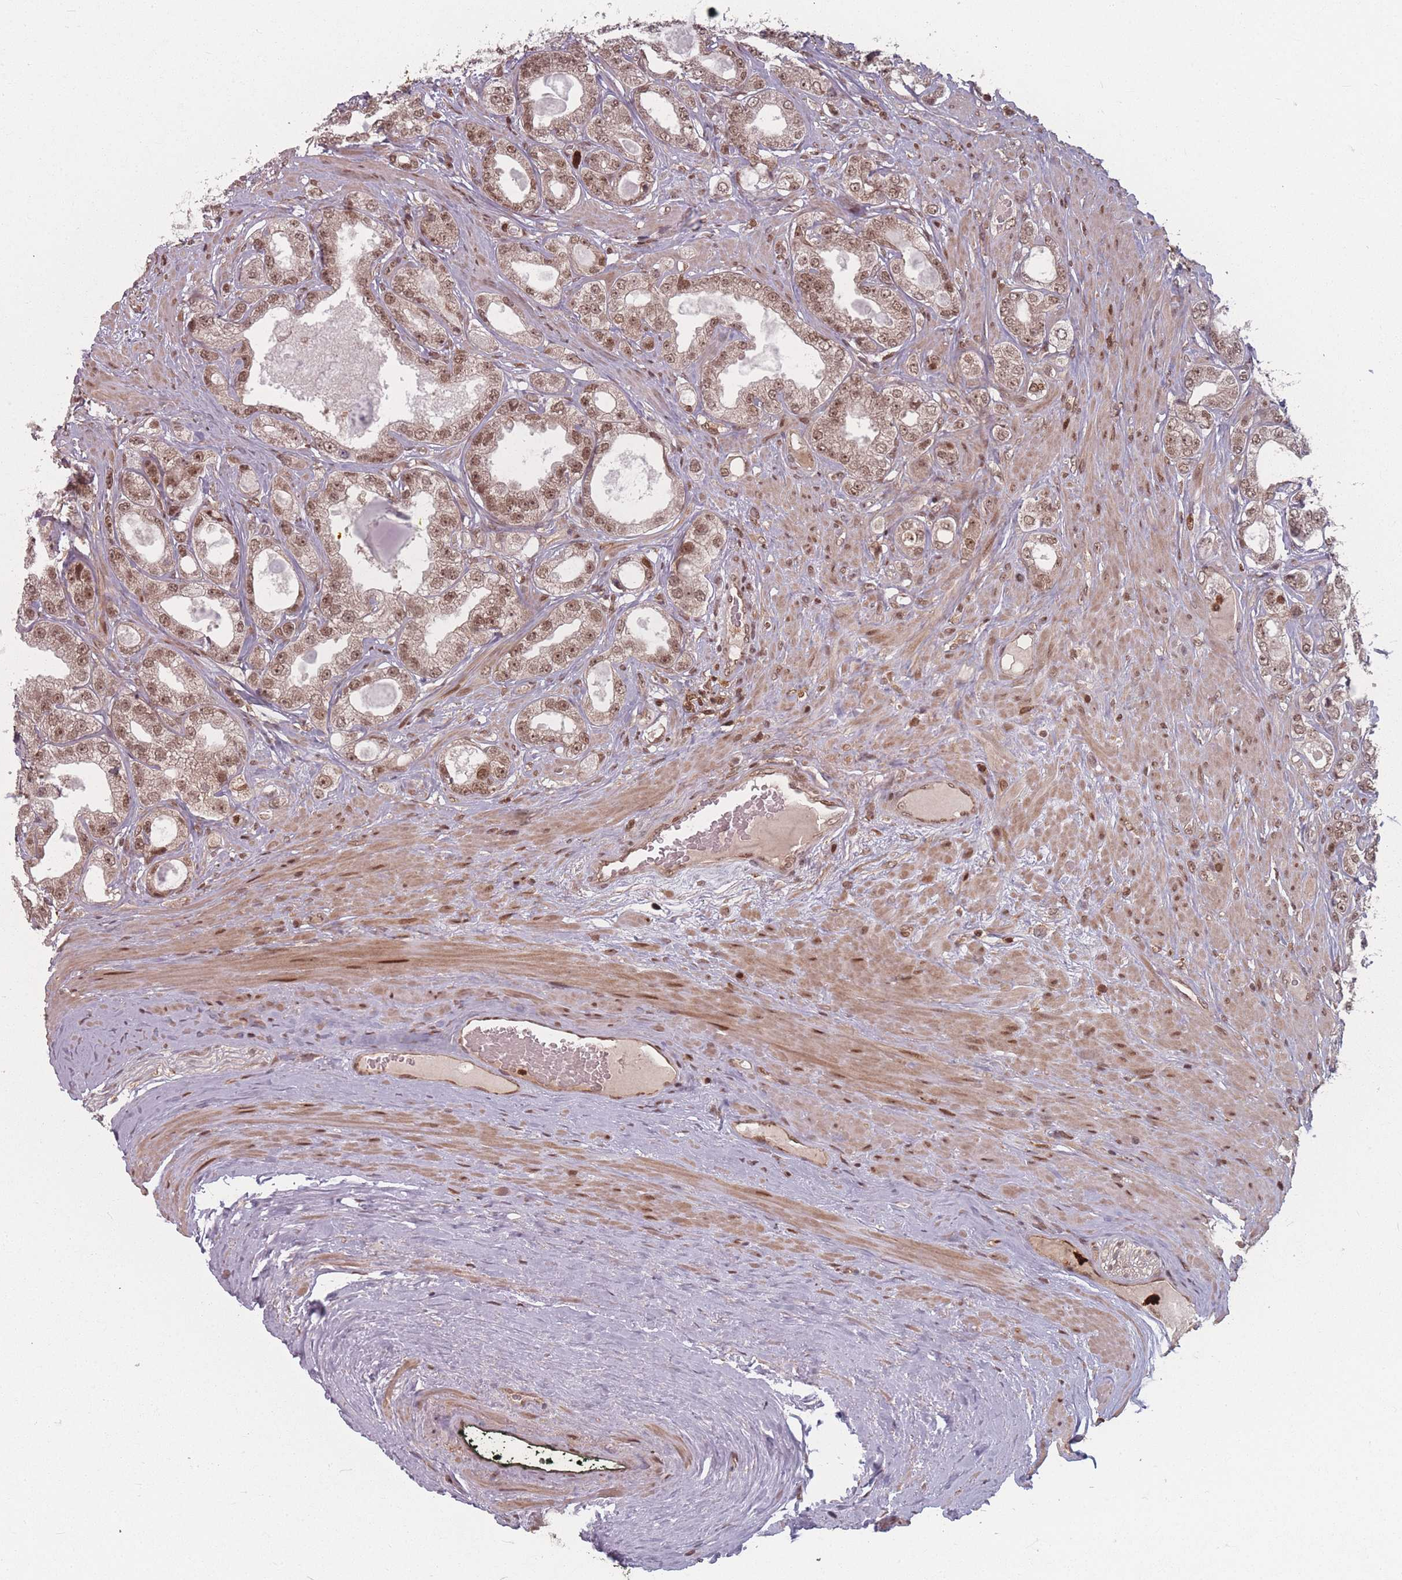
{"staining": {"intensity": "moderate", "quantity": ">75%", "location": "nuclear"}, "tissue": "prostate cancer", "cell_type": "Tumor cells", "image_type": "cancer", "snomed": [{"axis": "morphology", "description": "Adenocarcinoma, Low grade"}, {"axis": "topography", "description": "Prostate"}], "caption": "The photomicrograph demonstrates immunohistochemical staining of low-grade adenocarcinoma (prostate). There is moderate nuclear positivity is appreciated in about >75% of tumor cells. (Brightfield microscopy of DAB IHC at high magnification).", "gene": "WDR55", "patient": {"sex": "male", "age": 63}}